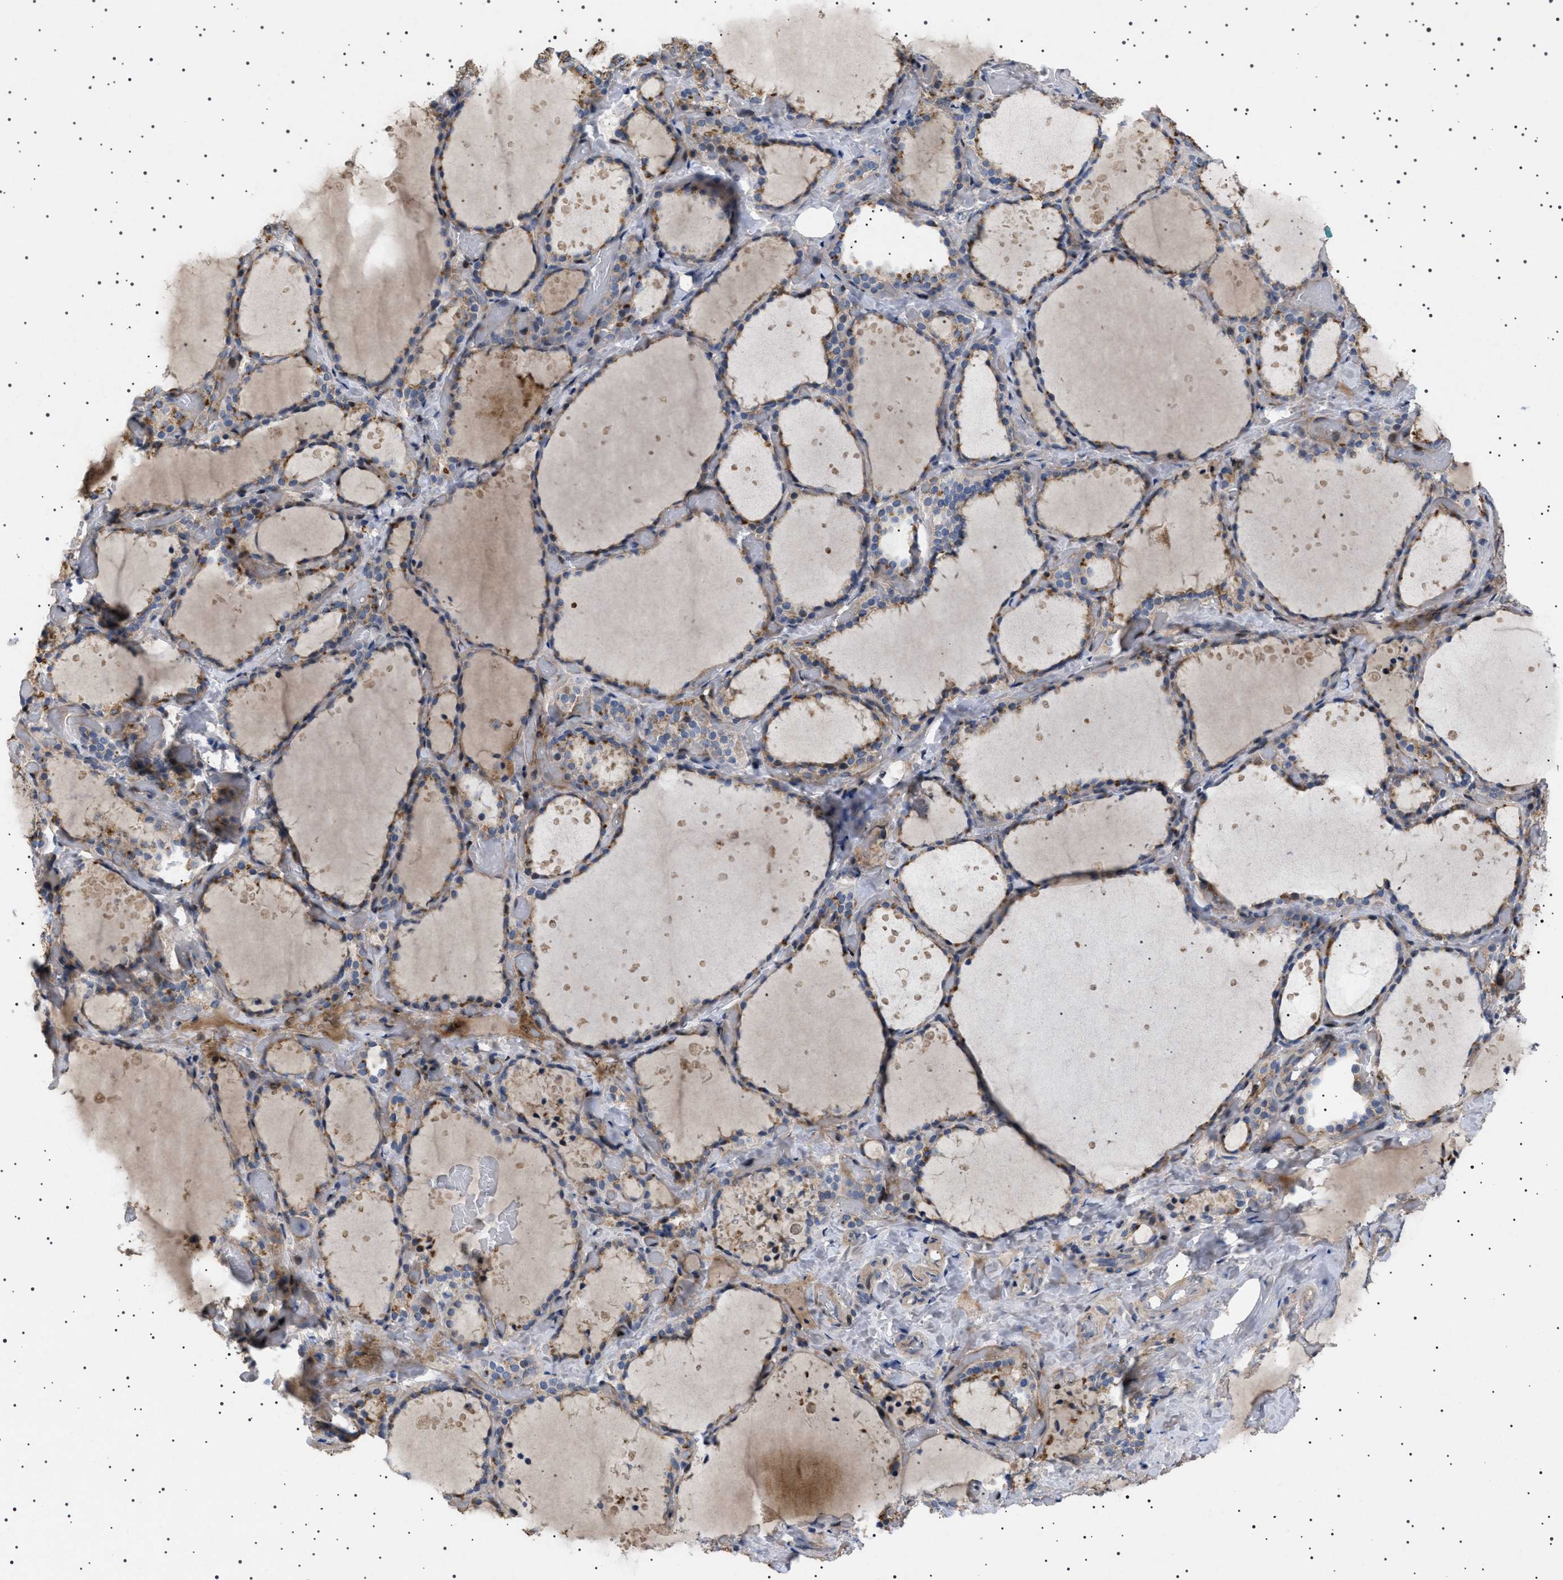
{"staining": {"intensity": "weak", "quantity": ">75%", "location": "cytoplasmic/membranous"}, "tissue": "thyroid gland", "cell_type": "Glandular cells", "image_type": "normal", "snomed": [{"axis": "morphology", "description": "Normal tissue, NOS"}, {"axis": "topography", "description": "Thyroid gland"}], "caption": "Immunohistochemistry (IHC) (DAB (3,3'-diaminobenzidine)) staining of unremarkable human thyroid gland exhibits weak cytoplasmic/membranous protein positivity in about >75% of glandular cells. The staining is performed using DAB (3,3'-diaminobenzidine) brown chromogen to label protein expression. The nuclei are counter-stained blue using hematoxylin.", "gene": "HTR1A", "patient": {"sex": "female", "age": 44}}